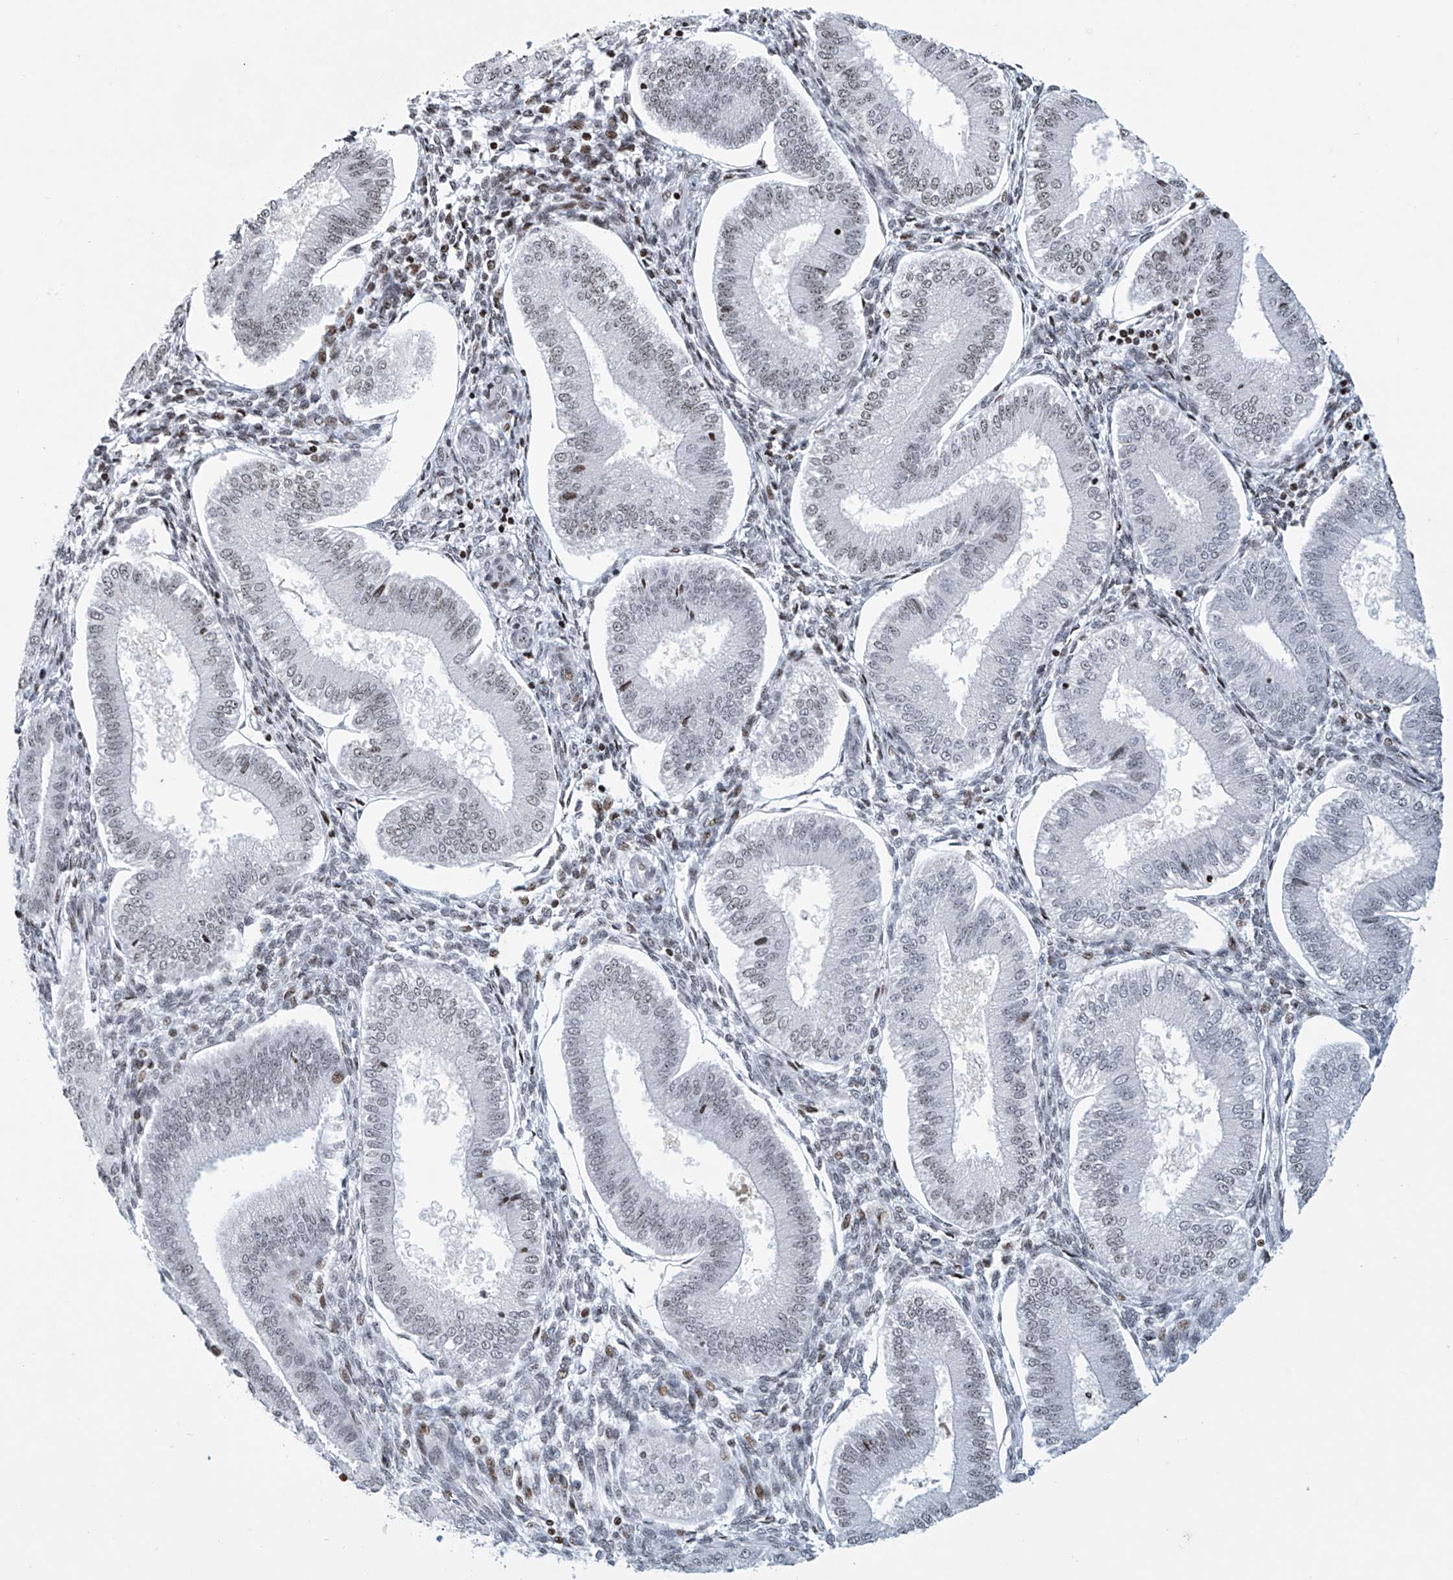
{"staining": {"intensity": "weak", "quantity": "25%-75%", "location": "nuclear"}, "tissue": "endometrium", "cell_type": "Cells in endometrial stroma", "image_type": "normal", "snomed": [{"axis": "morphology", "description": "Normal tissue, NOS"}, {"axis": "topography", "description": "Endometrium"}], "caption": "Immunohistochemistry staining of benign endometrium, which reveals low levels of weak nuclear expression in about 25%-75% of cells in endometrial stroma indicating weak nuclear protein positivity. The staining was performed using DAB (3,3'-diaminobenzidine) (brown) for protein detection and nuclei were counterstained in hematoxylin (blue).", "gene": "RFX7", "patient": {"sex": "female", "age": 39}}